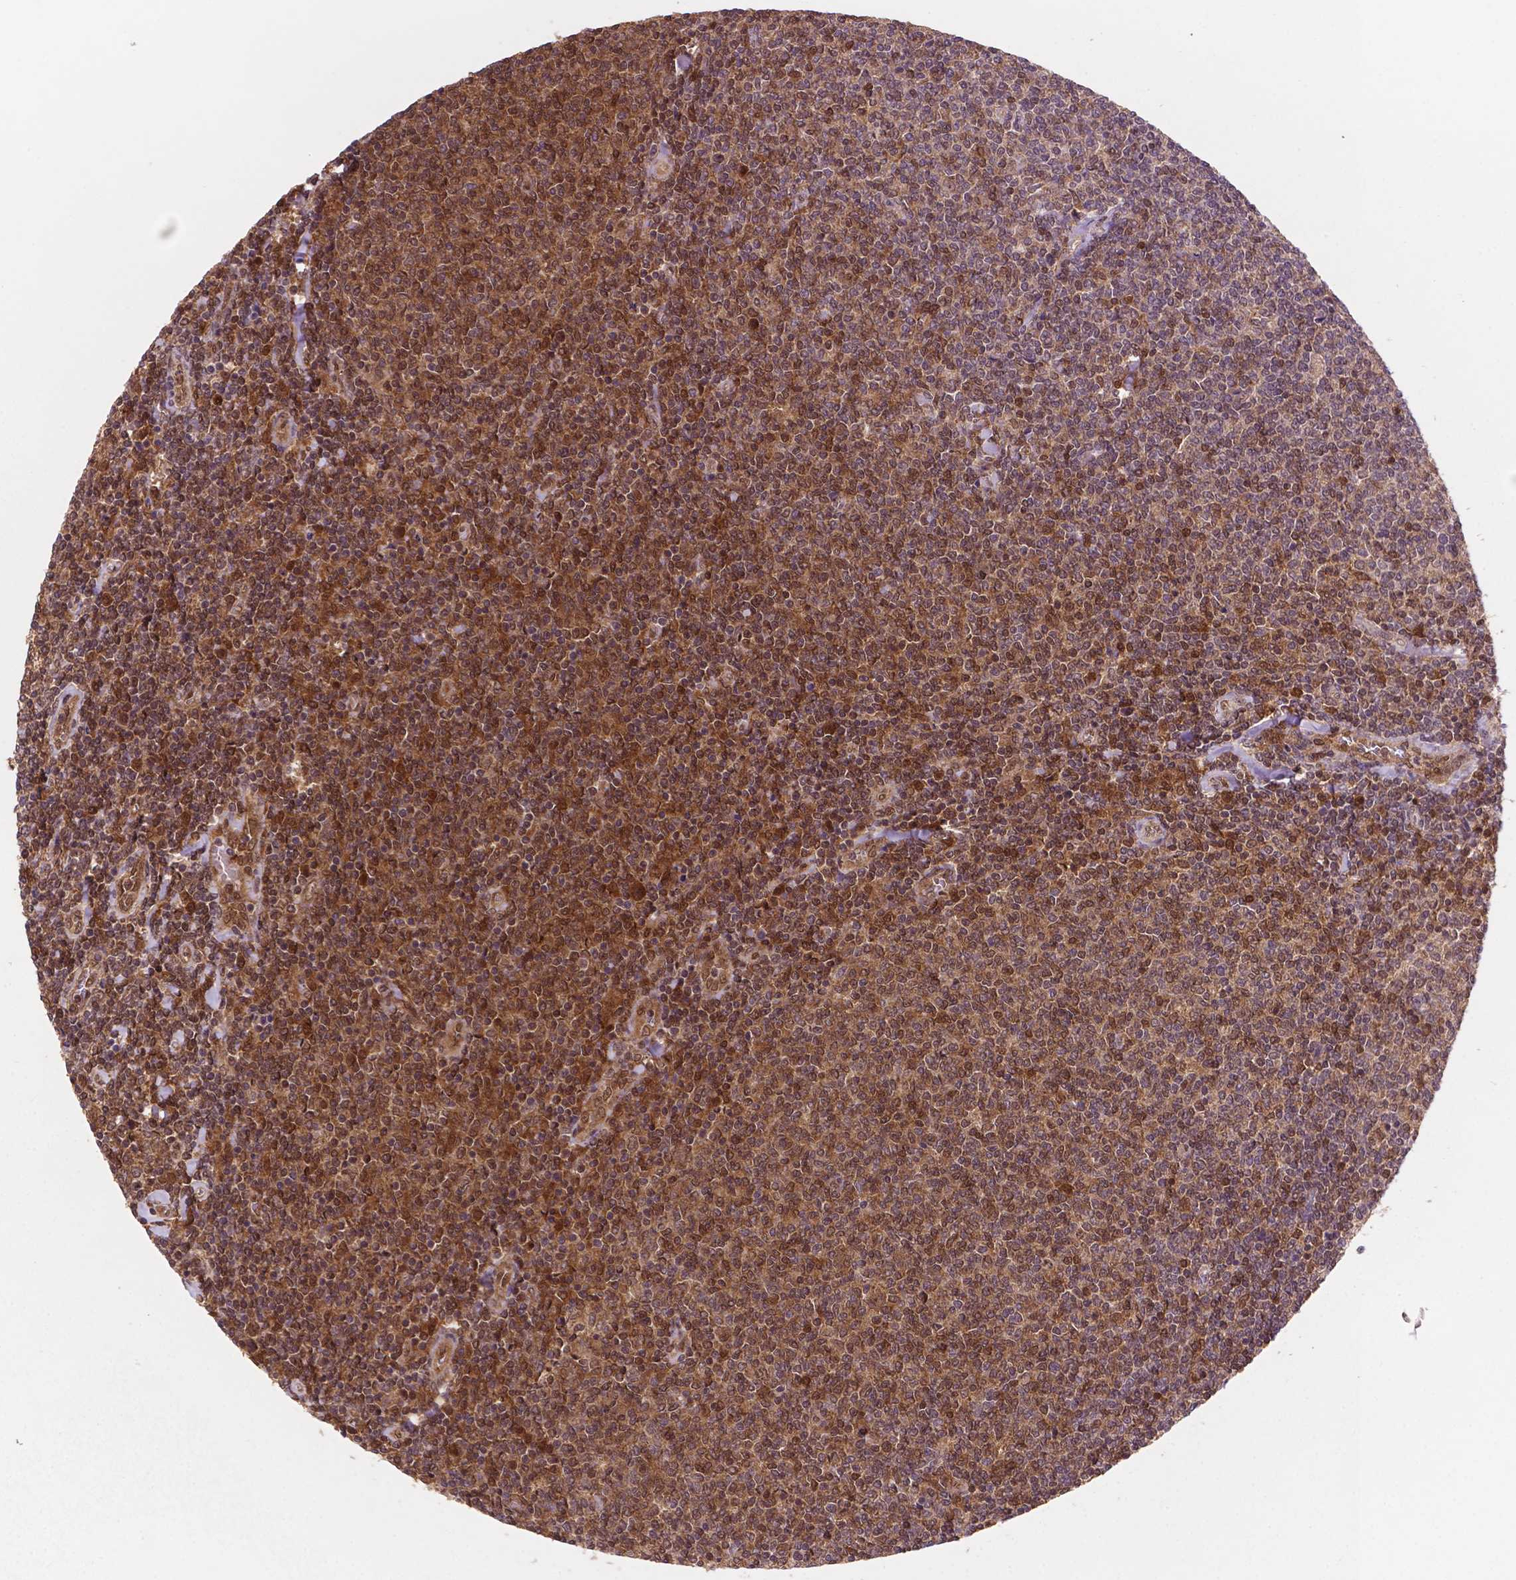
{"staining": {"intensity": "moderate", "quantity": "25%-75%", "location": "cytoplasmic/membranous,nuclear"}, "tissue": "lymphoma", "cell_type": "Tumor cells", "image_type": "cancer", "snomed": [{"axis": "morphology", "description": "Malignant lymphoma, non-Hodgkin's type, Low grade"}, {"axis": "topography", "description": "Lymph node"}], "caption": "Low-grade malignant lymphoma, non-Hodgkin's type was stained to show a protein in brown. There is medium levels of moderate cytoplasmic/membranous and nuclear positivity in approximately 25%-75% of tumor cells.", "gene": "UBE2L6", "patient": {"sex": "male", "age": 52}}